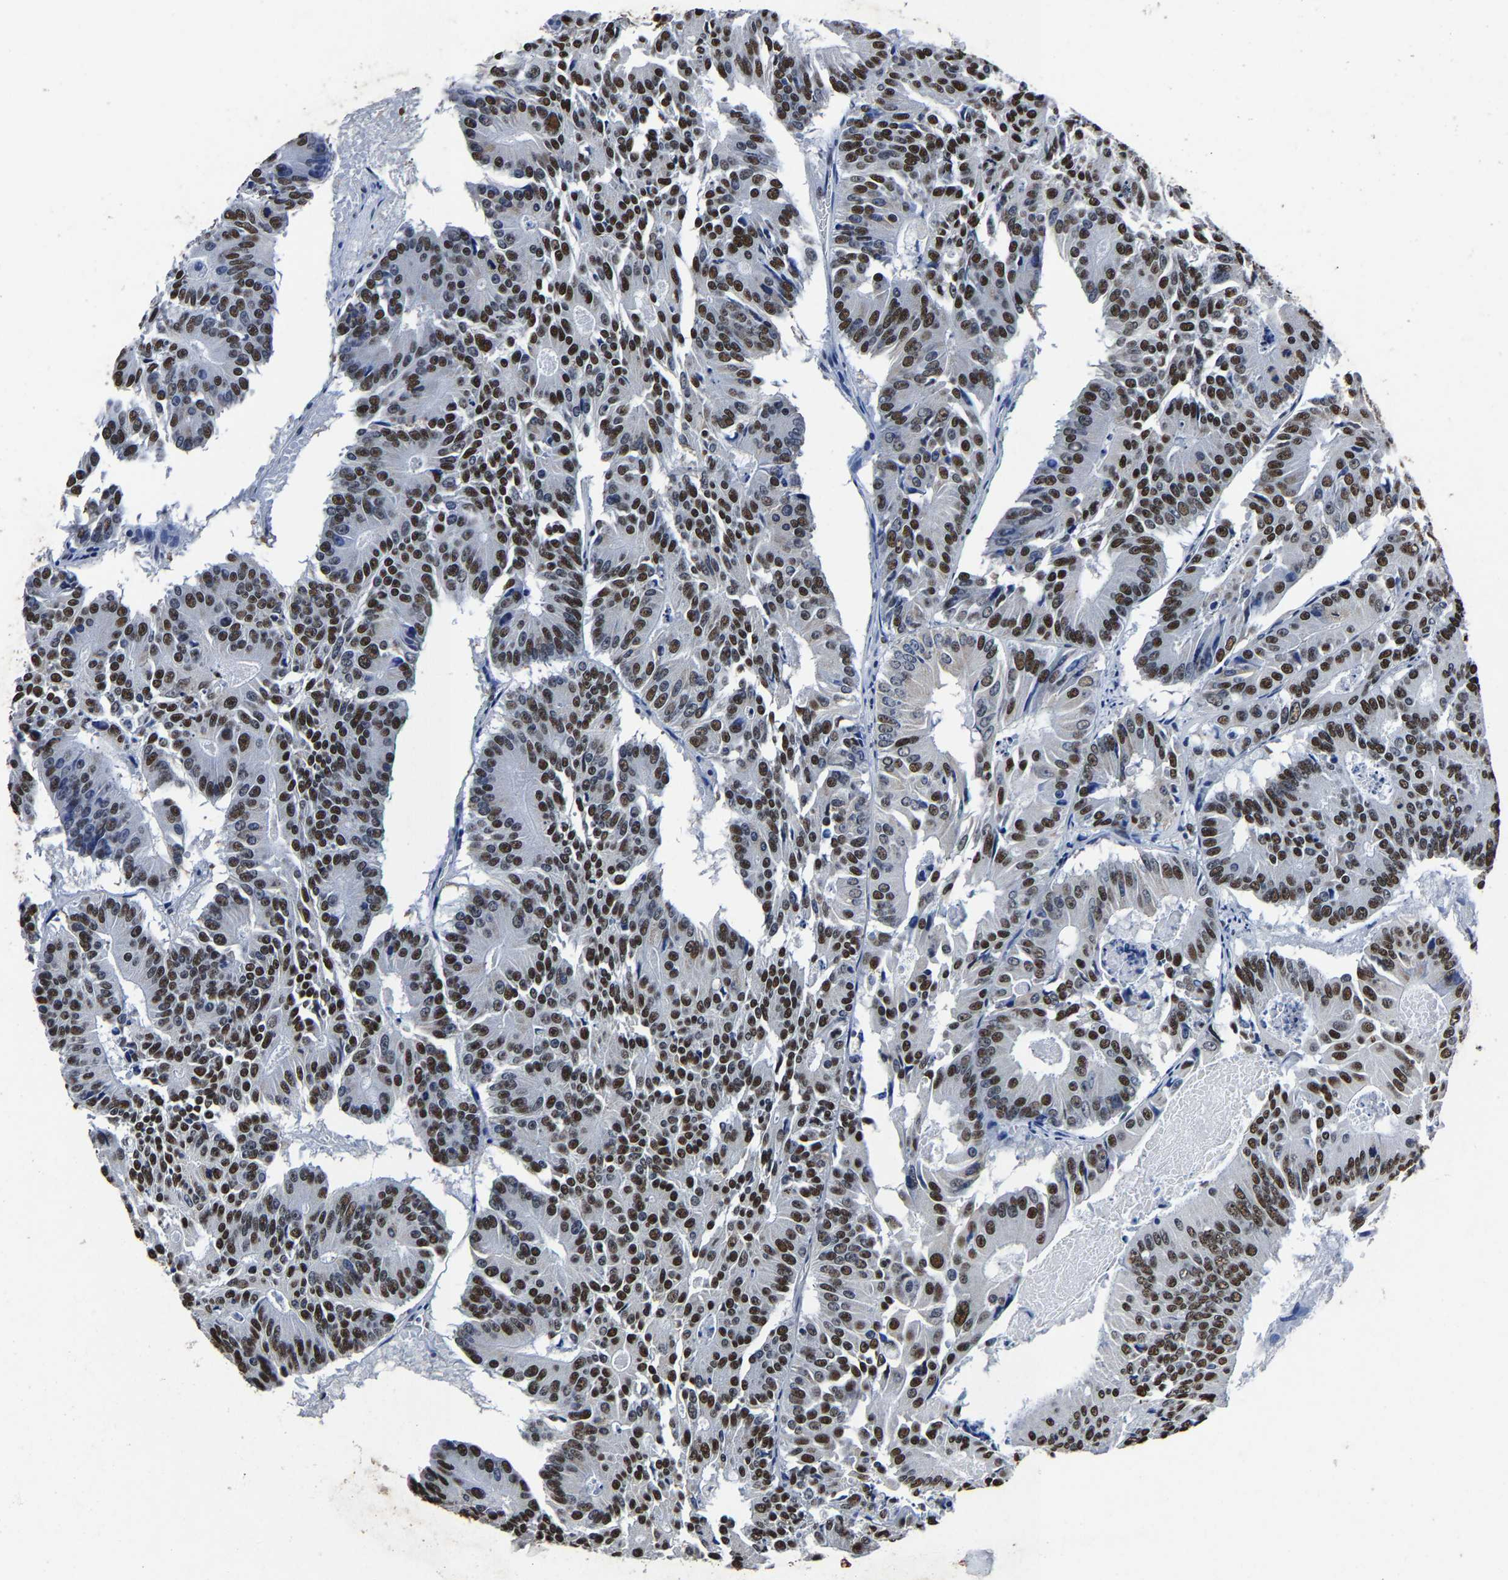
{"staining": {"intensity": "strong", "quantity": ">75%", "location": "nuclear"}, "tissue": "colorectal cancer", "cell_type": "Tumor cells", "image_type": "cancer", "snomed": [{"axis": "morphology", "description": "Adenocarcinoma, NOS"}, {"axis": "topography", "description": "Colon"}], "caption": "High-magnification brightfield microscopy of adenocarcinoma (colorectal) stained with DAB (3,3'-diaminobenzidine) (brown) and counterstained with hematoxylin (blue). tumor cells exhibit strong nuclear expression is seen in approximately>75% of cells.", "gene": "RBM45", "patient": {"sex": "male", "age": 87}}